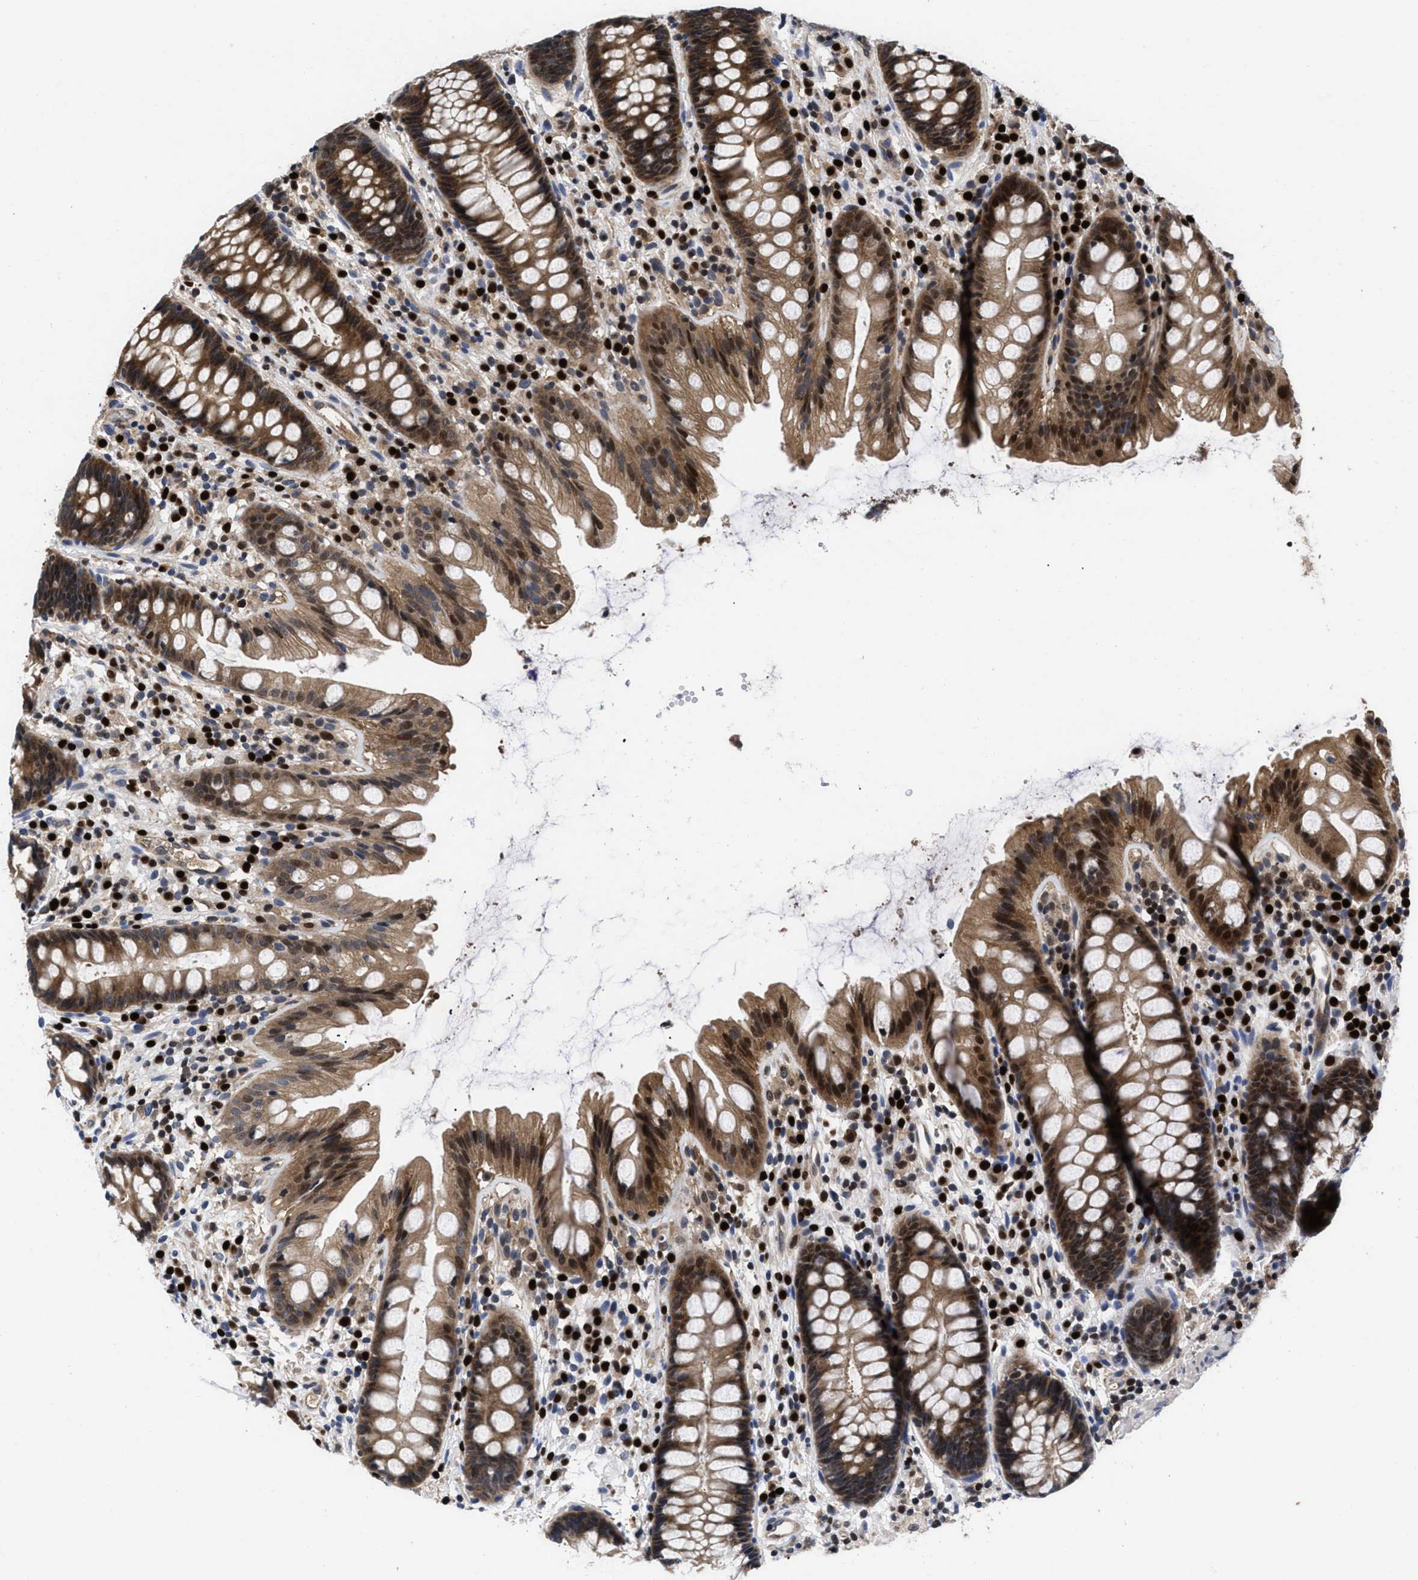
{"staining": {"intensity": "strong", "quantity": ">75%", "location": "cytoplasmic/membranous,nuclear"}, "tissue": "rectum", "cell_type": "Glandular cells", "image_type": "normal", "snomed": [{"axis": "morphology", "description": "Normal tissue, NOS"}, {"axis": "topography", "description": "Rectum"}], "caption": "Glandular cells exhibit high levels of strong cytoplasmic/membranous,nuclear positivity in about >75% of cells in normal human rectum. The protein of interest is stained brown, and the nuclei are stained in blue (DAB IHC with brightfield microscopy, high magnification).", "gene": "FAM200A", "patient": {"sex": "female", "age": 65}}